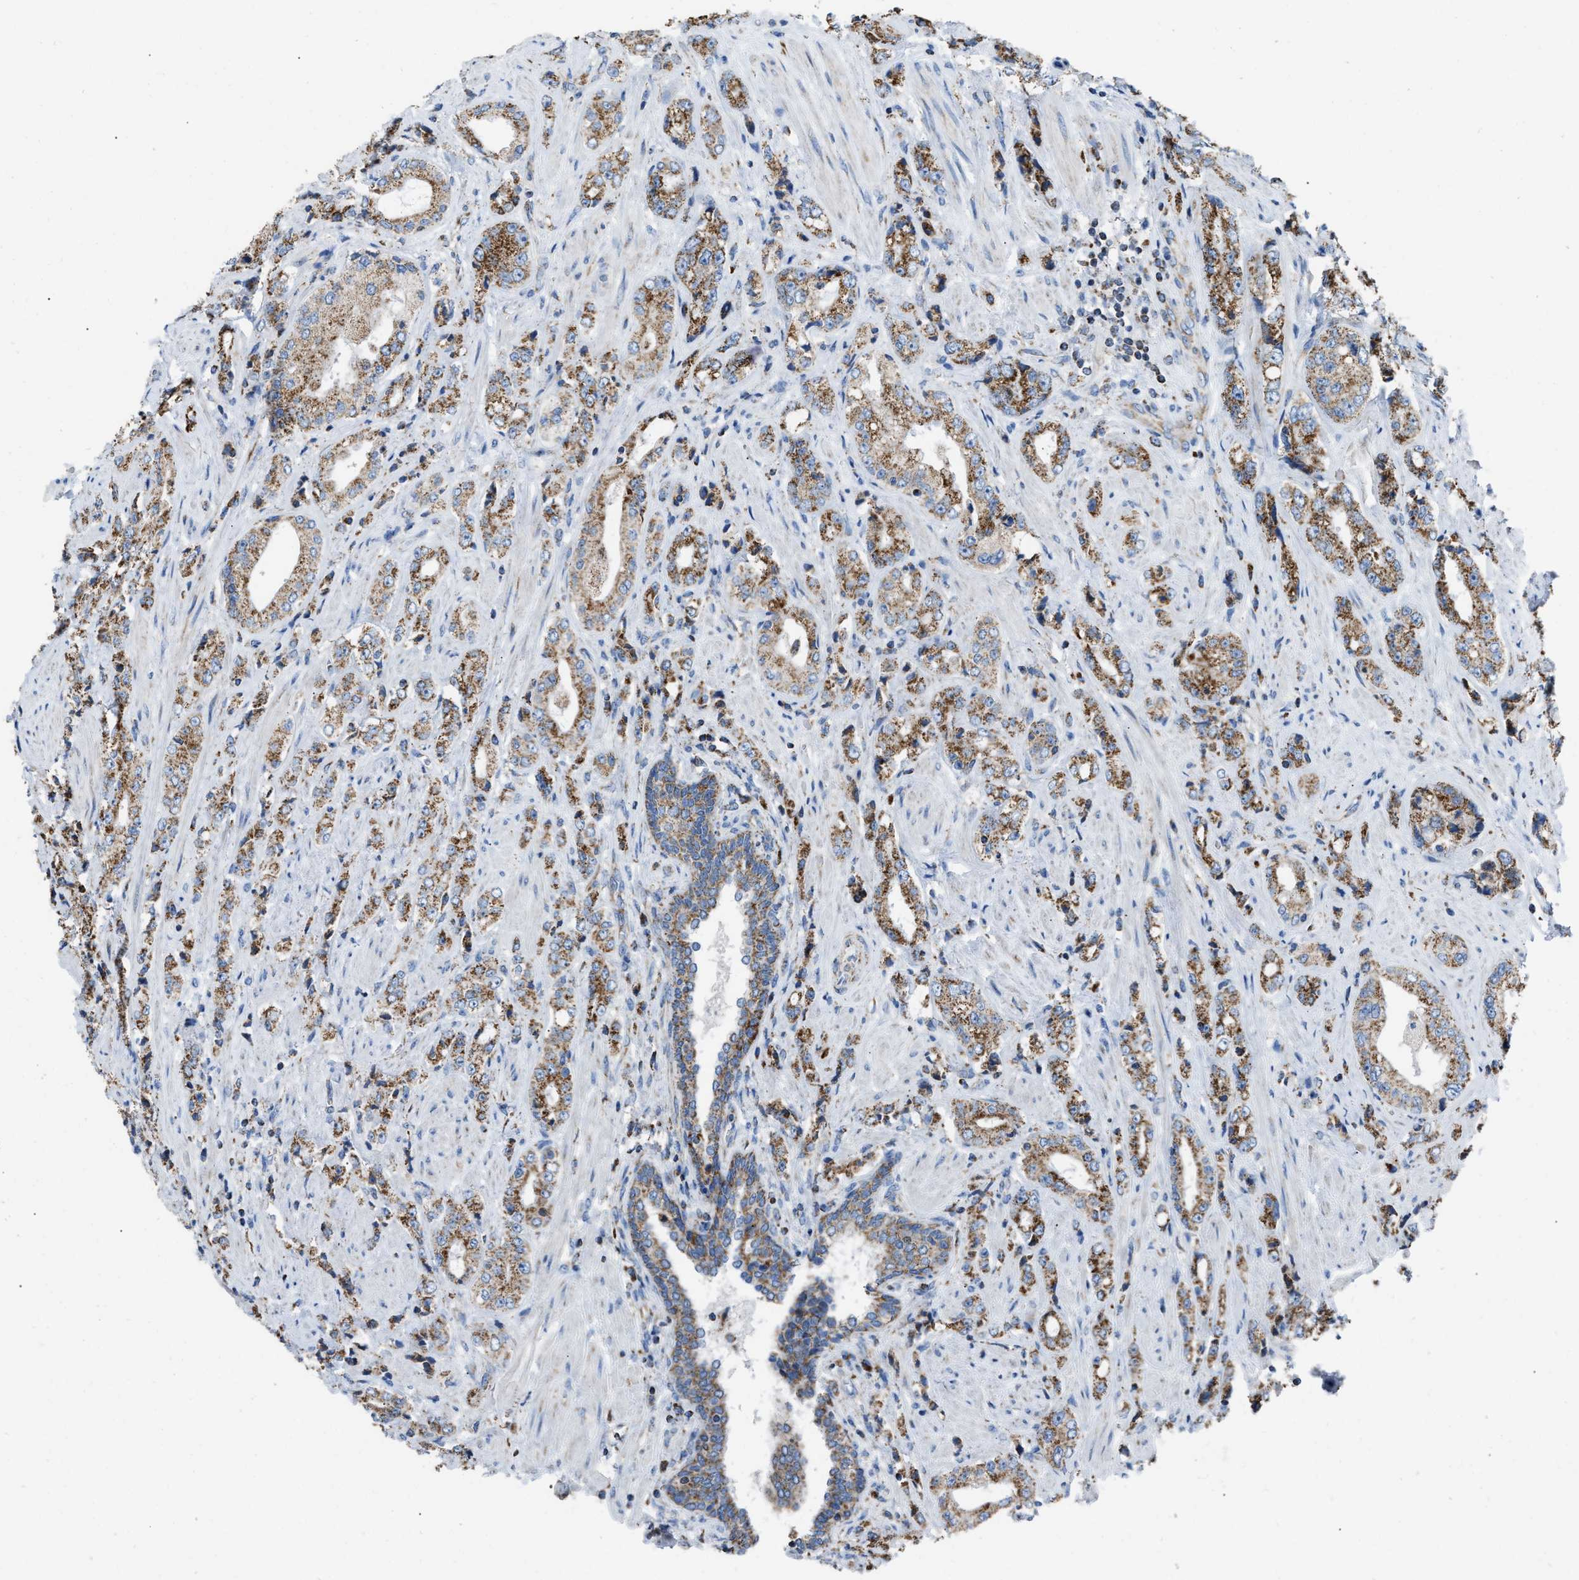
{"staining": {"intensity": "strong", "quantity": ">75%", "location": "cytoplasmic/membranous"}, "tissue": "prostate cancer", "cell_type": "Tumor cells", "image_type": "cancer", "snomed": [{"axis": "morphology", "description": "Adenocarcinoma, High grade"}, {"axis": "topography", "description": "Prostate"}], "caption": "A brown stain highlights strong cytoplasmic/membranous staining of a protein in prostate cancer (adenocarcinoma (high-grade)) tumor cells. The staining was performed using DAB to visualize the protein expression in brown, while the nuclei were stained in blue with hematoxylin (Magnification: 20x).", "gene": "ETFB", "patient": {"sex": "male", "age": 61}}